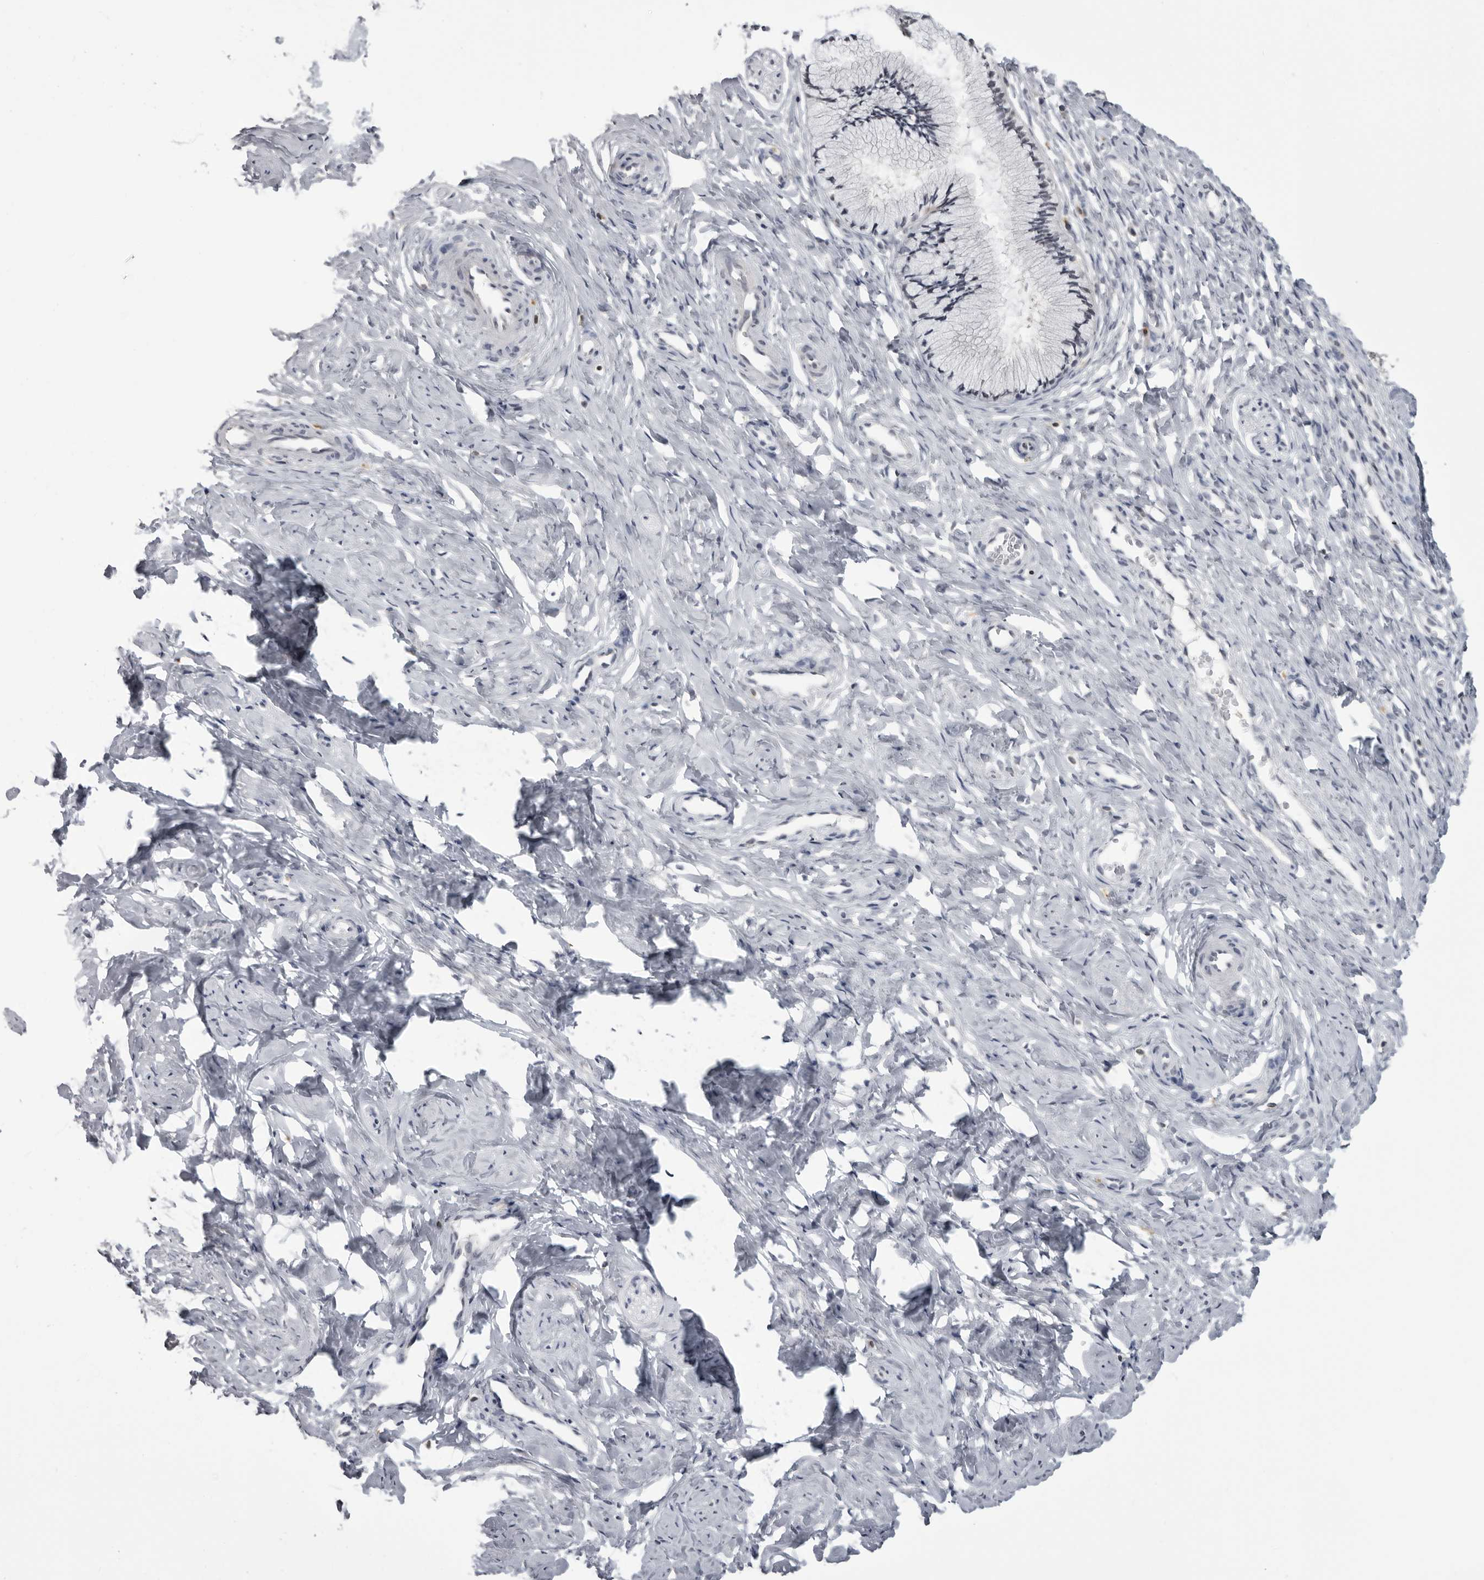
{"staining": {"intensity": "negative", "quantity": "none", "location": "none"}, "tissue": "cervix", "cell_type": "Glandular cells", "image_type": "normal", "snomed": [{"axis": "morphology", "description": "Normal tissue, NOS"}, {"axis": "topography", "description": "Cervix"}], "caption": "The photomicrograph shows no staining of glandular cells in benign cervix. Brightfield microscopy of IHC stained with DAB (brown) and hematoxylin (blue), captured at high magnification.", "gene": "PDCL3", "patient": {"sex": "female", "age": 27}}